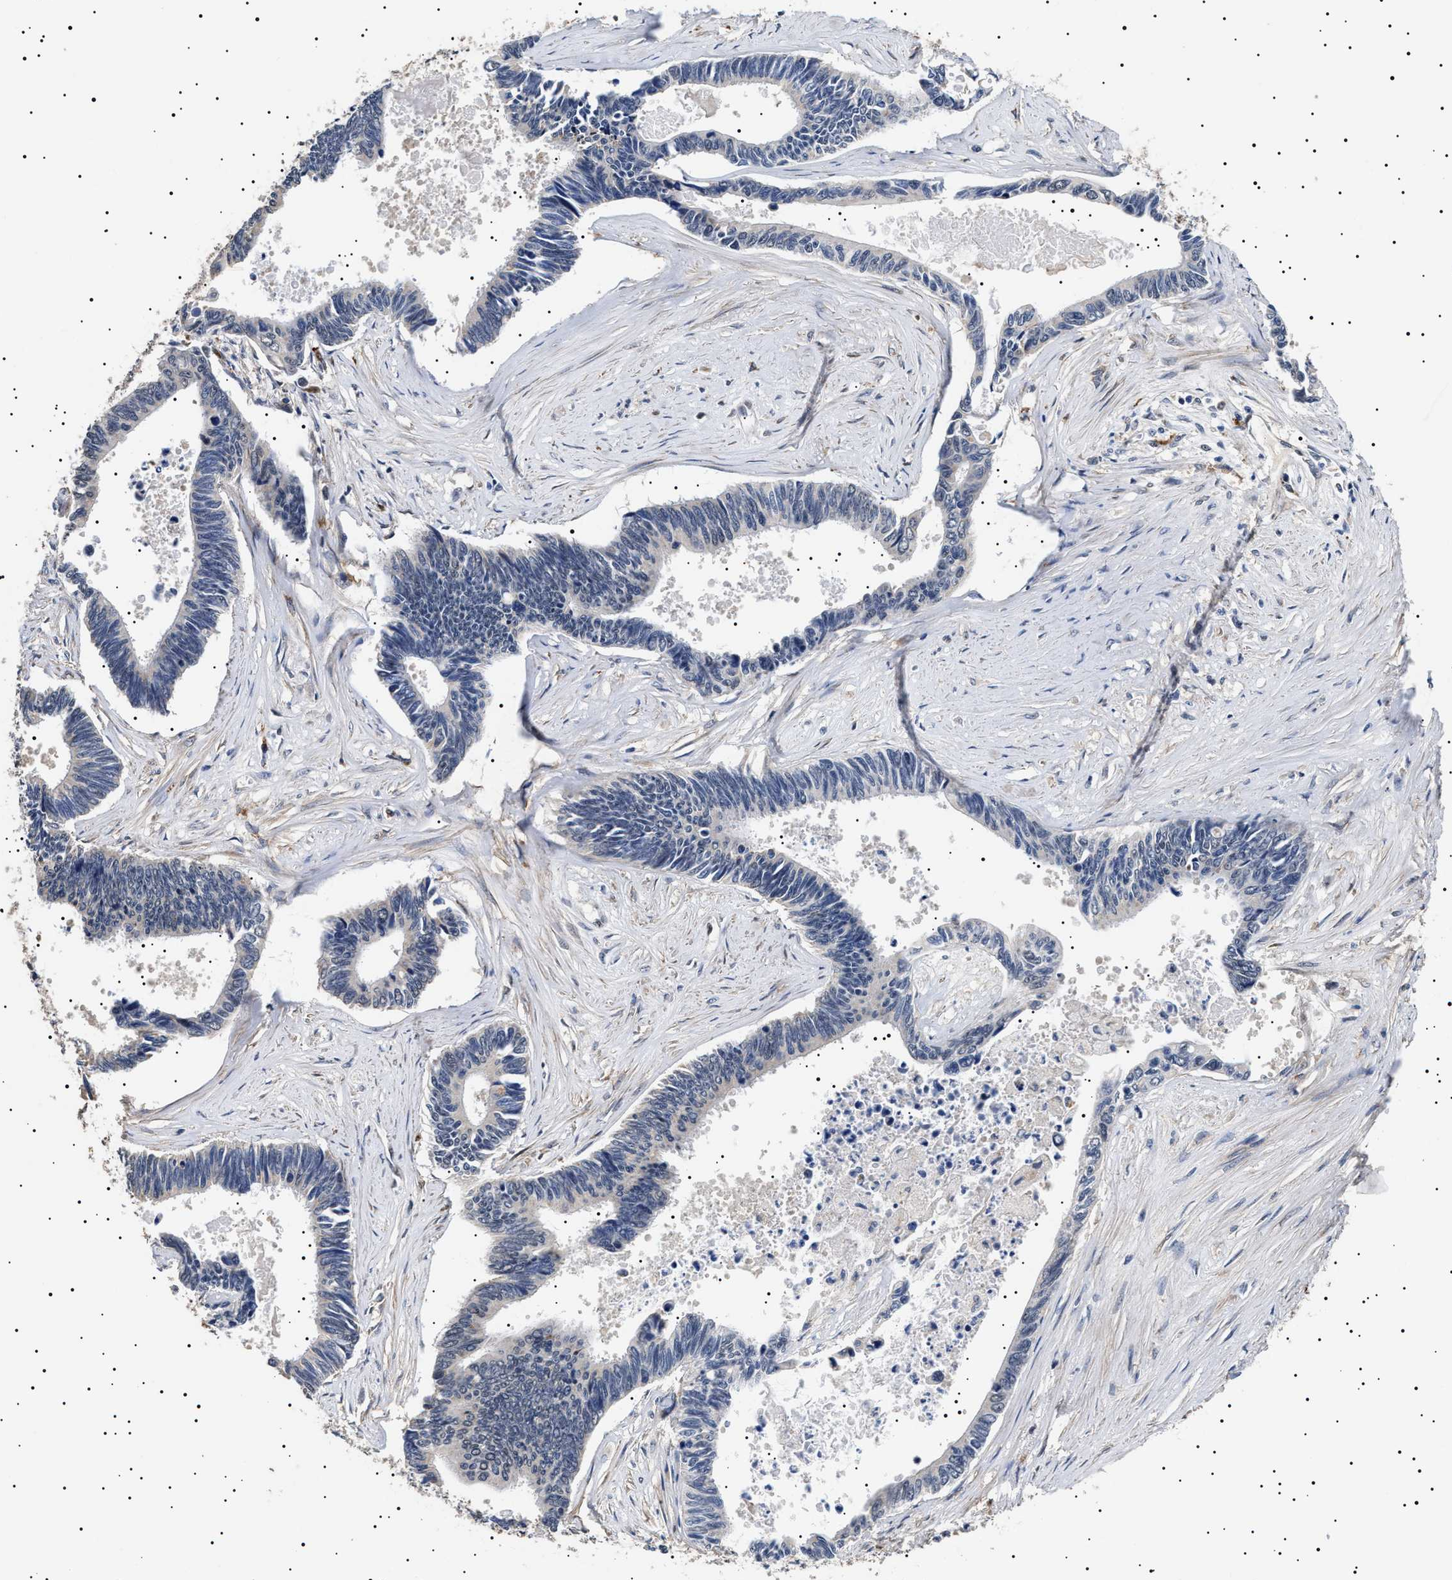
{"staining": {"intensity": "negative", "quantity": "none", "location": "none"}, "tissue": "pancreatic cancer", "cell_type": "Tumor cells", "image_type": "cancer", "snomed": [{"axis": "morphology", "description": "Adenocarcinoma, NOS"}, {"axis": "topography", "description": "Pancreas"}], "caption": "The photomicrograph exhibits no significant staining in tumor cells of pancreatic cancer (adenocarcinoma).", "gene": "RAB34", "patient": {"sex": "female", "age": 70}}